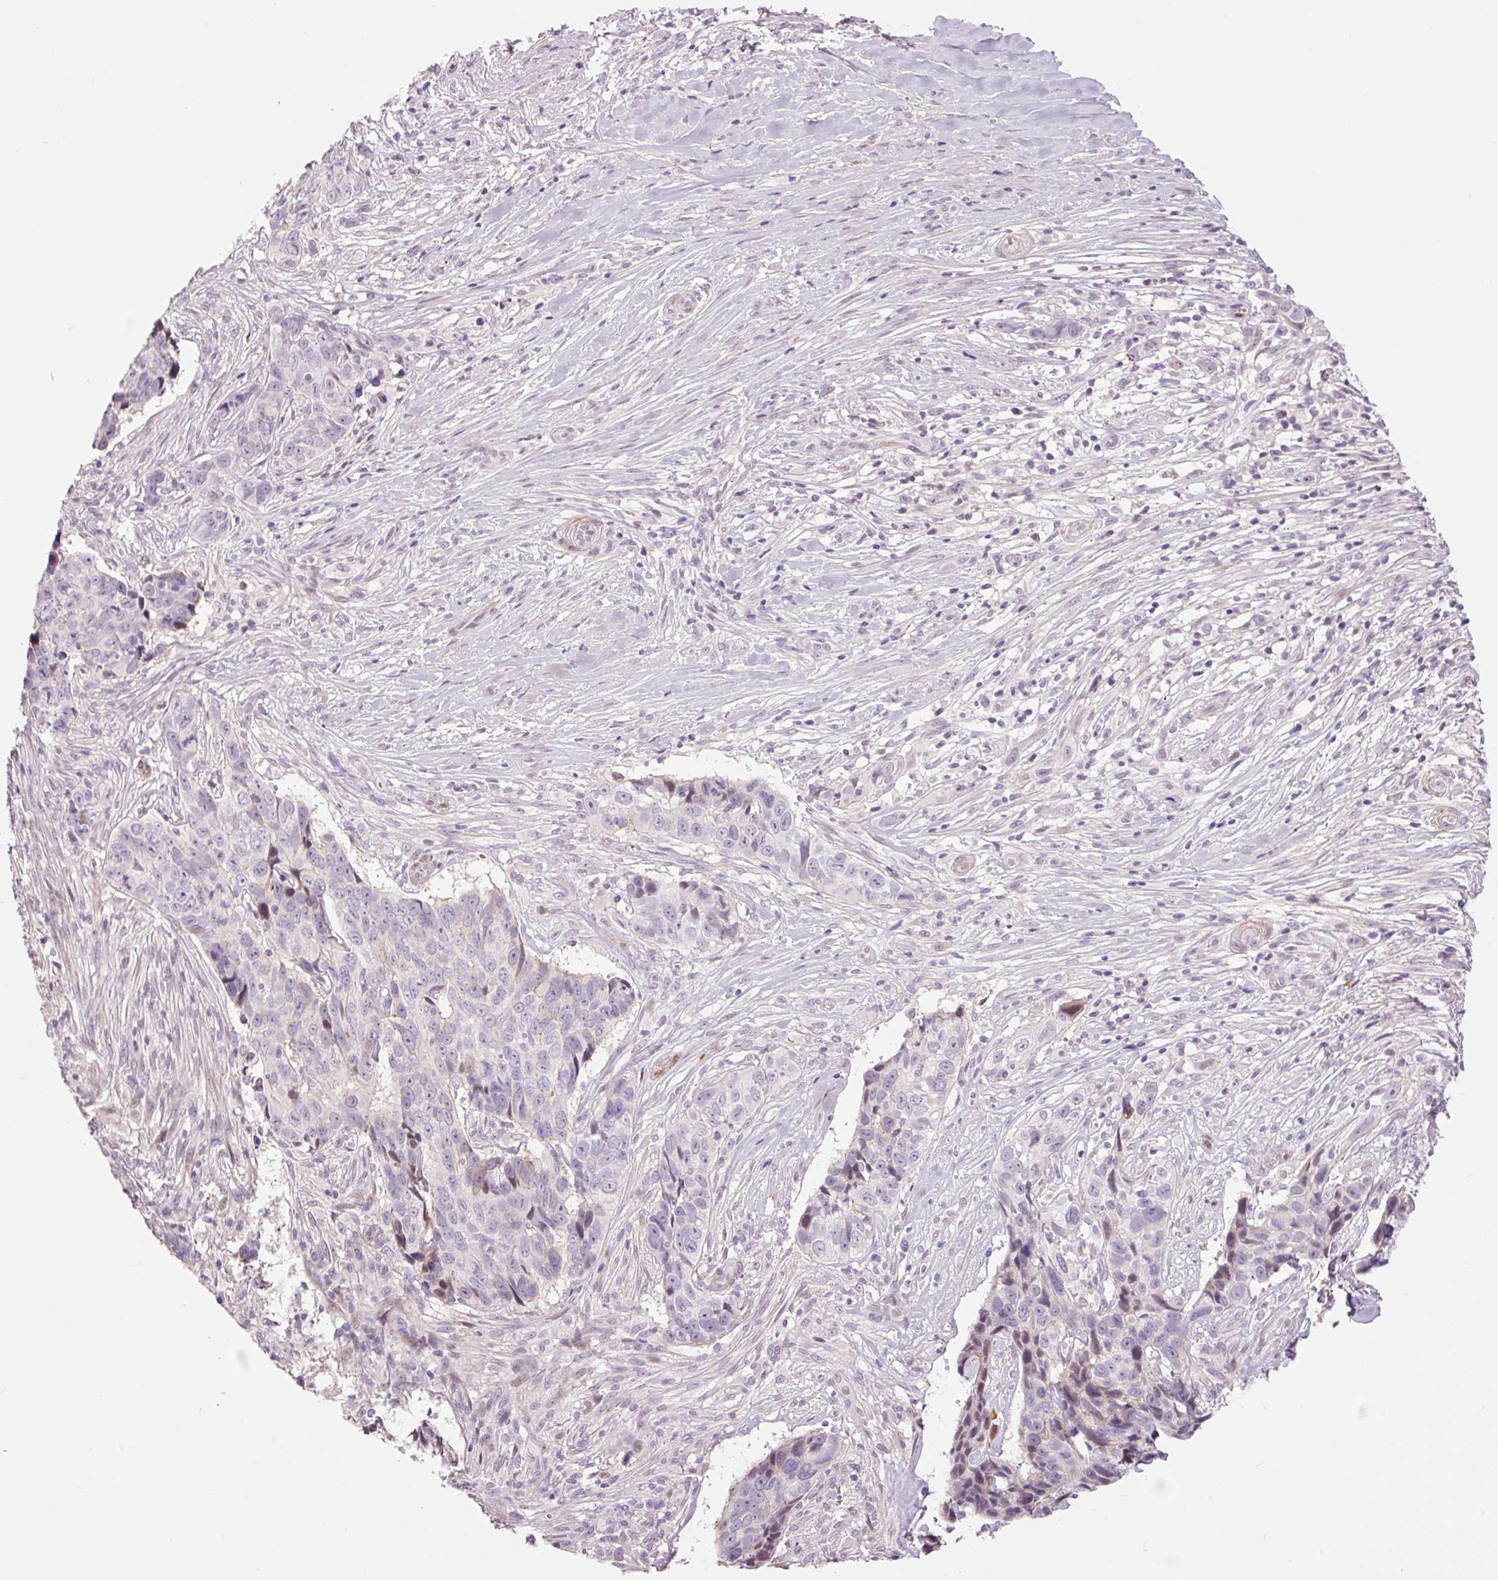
{"staining": {"intensity": "negative", "quantity": "none", "location": "none"}, "tissue": "skin cancer", "cell_type": "Tumor cells", "image_type": "cancer", "snomed": [{"axis": "morphology", "description": "Basal cell carcinoma"}, {"axis": "topography", "description": "Skin"}], "caption": "Tumor cells show no significant protein positivity in basal cell carcinoma (skin).", "gene": "HNF1A", "patient": {"sex": "female", "age": 82}}